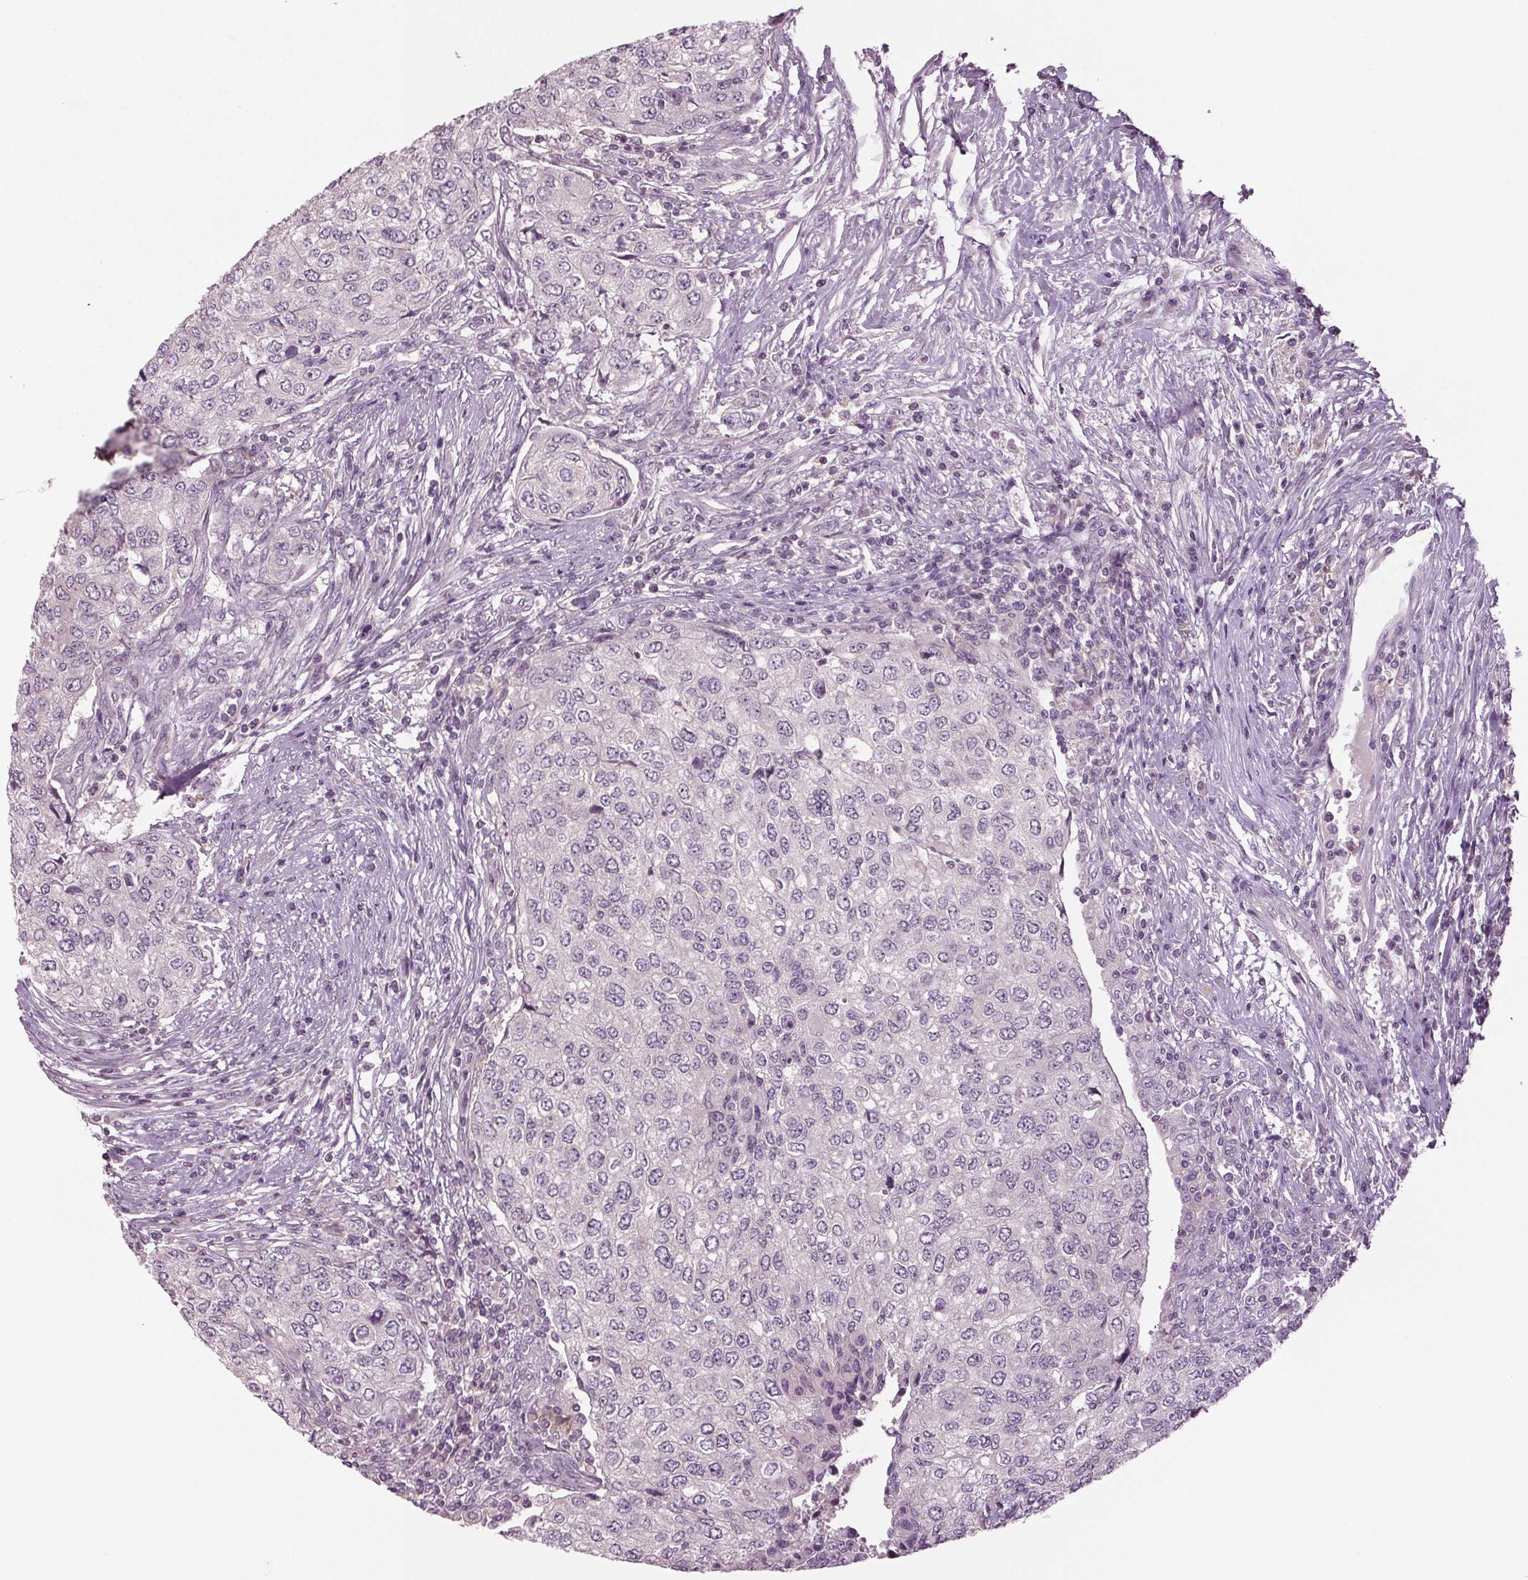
{"staining": {"intensity": "negative", "quantity": "none", "location": "none"}, "tissue": "urothelial cancer", "cell_type": "Tumor cells", "image_type": "cancer", "snomed": [{"axis": "morphology", "description": "Urothelial carcinoma, High grade"}, {"axis": "topography", "description": "Urinary bladder"}], "caption": "An immunohistochemistry image of urothelial carcinoma (high-grade) is shown. There is no staining in tumor cells of urothelial carcinoma (high-grade). (DAB (3,3'-diaminobenzidine) immunohistochemistry (IHC) visualized using brightfield microscopy, high magnification).", "gene": "BHLHE22", "patient": {"sex": "female", "age": 78}}